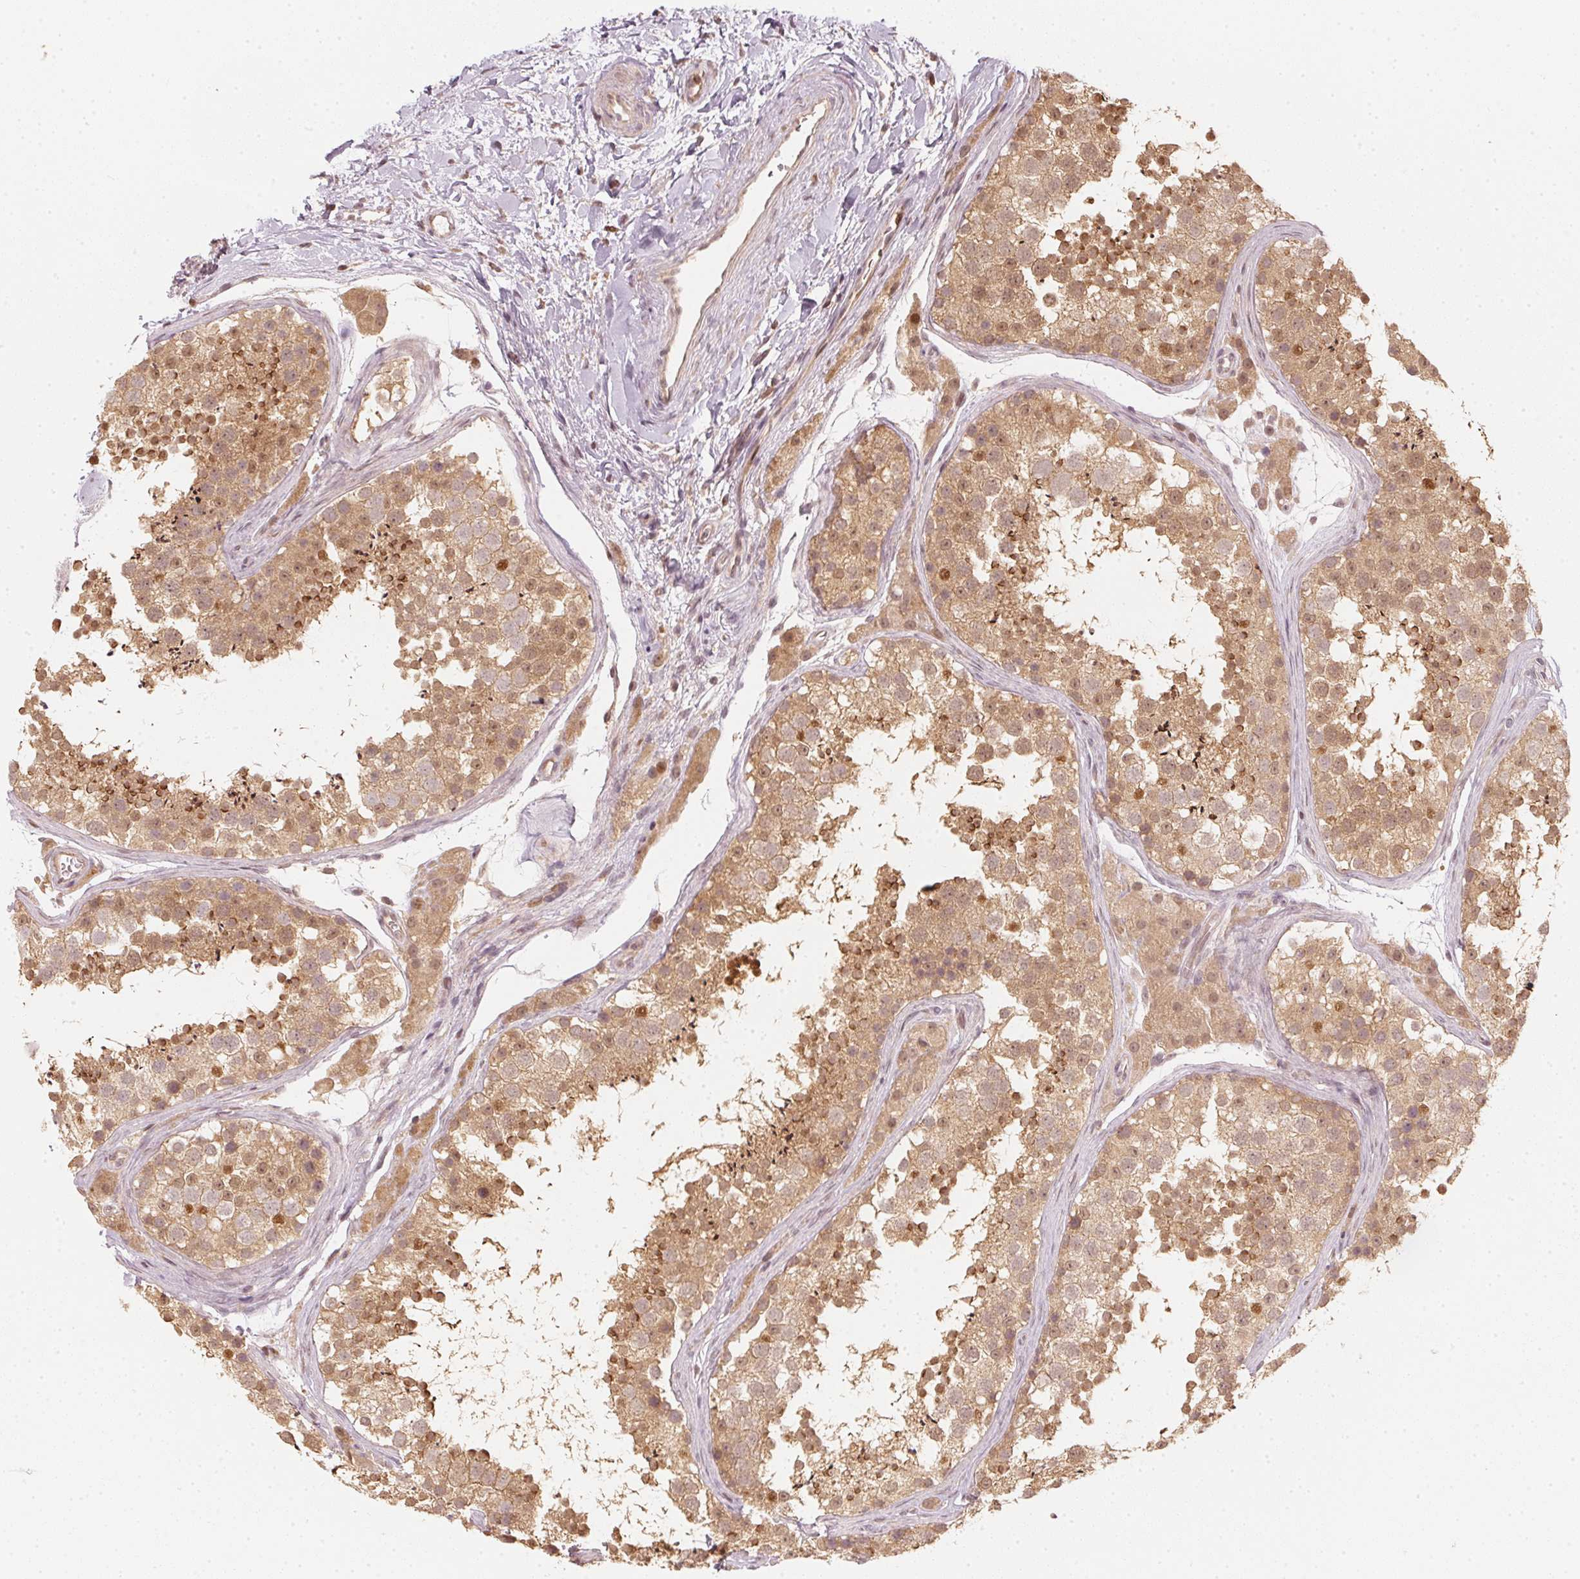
{"staining": {"intensity": "moderate", "quantity": ">75%", "location": "cytoplasmic/membranous,nuclear"}, "tissue": "testis", "cell_type": "Cells in seminiferous ducts", "image_type": "normal", "snomed": [{"axis": "morphology", "description": "Normal tissue, NOS"}, {"axis": "topography", "description": "Testis"}], "caption": "Testis stained with immunohistochemistry (IHC) reveals moderate cytoplasmic/membranous,nuclear staining in approximately >75% of cells in seminiferous ducts.", "gene": "UBE2L3", "patient": {"sex": "male", "age": 41}}